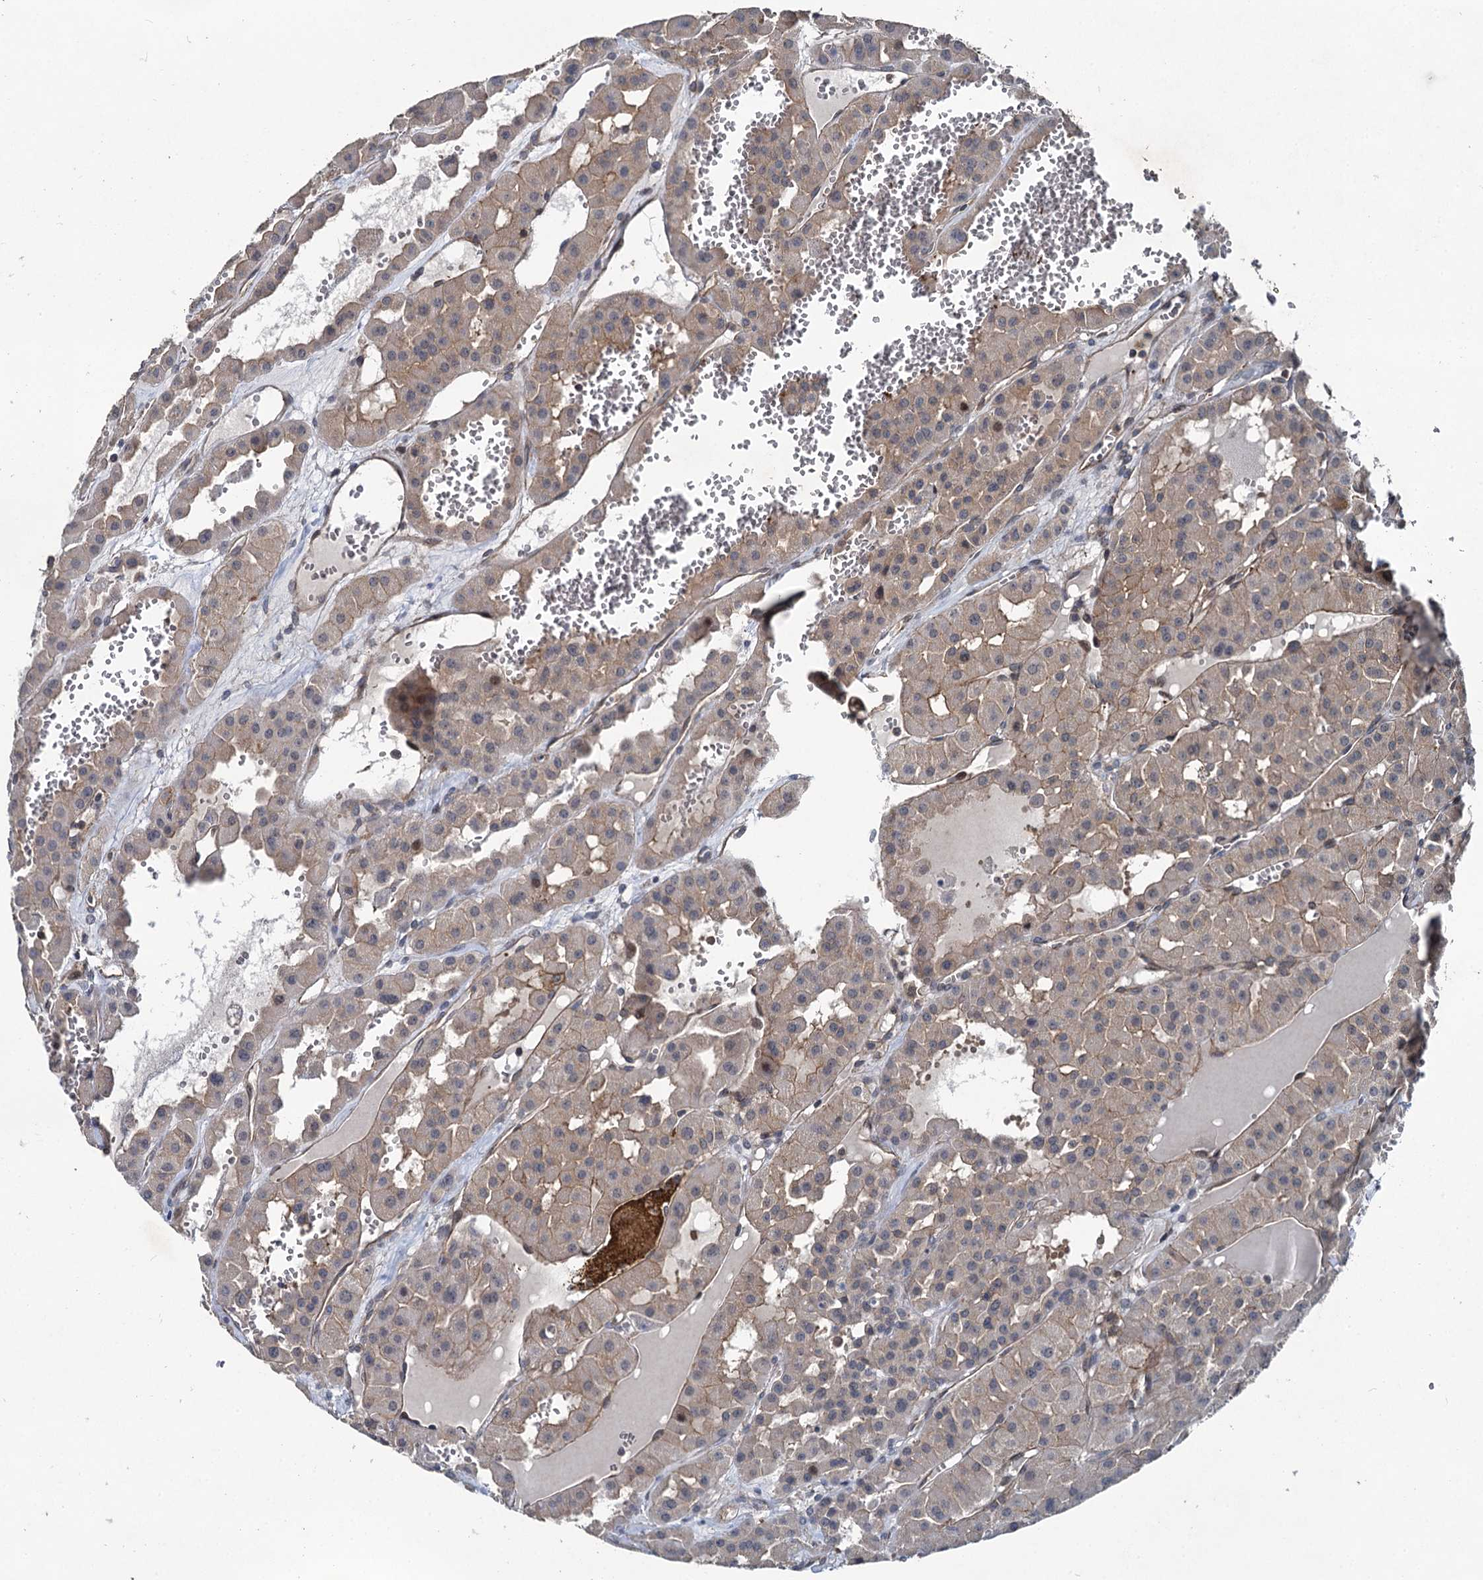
{"staining": {"intensity": "weak", "quantity": "<25%", "location": "cytoplasmic/membranous"}, "tissue": "renal cancer", "cell_type": "Tumor cells", "image_type": "cancer", "snomed": [{"axis": "morphology", "description": "Carcinoma, NOS"}, {"axis": "topography", "description": "Kidney"}], "caption": "Photomicrograph shows no significant protein positivity in tumor cells of renal cancer.", "gene": "SVIP", "patient": {"sex": "female", "age": 75}}